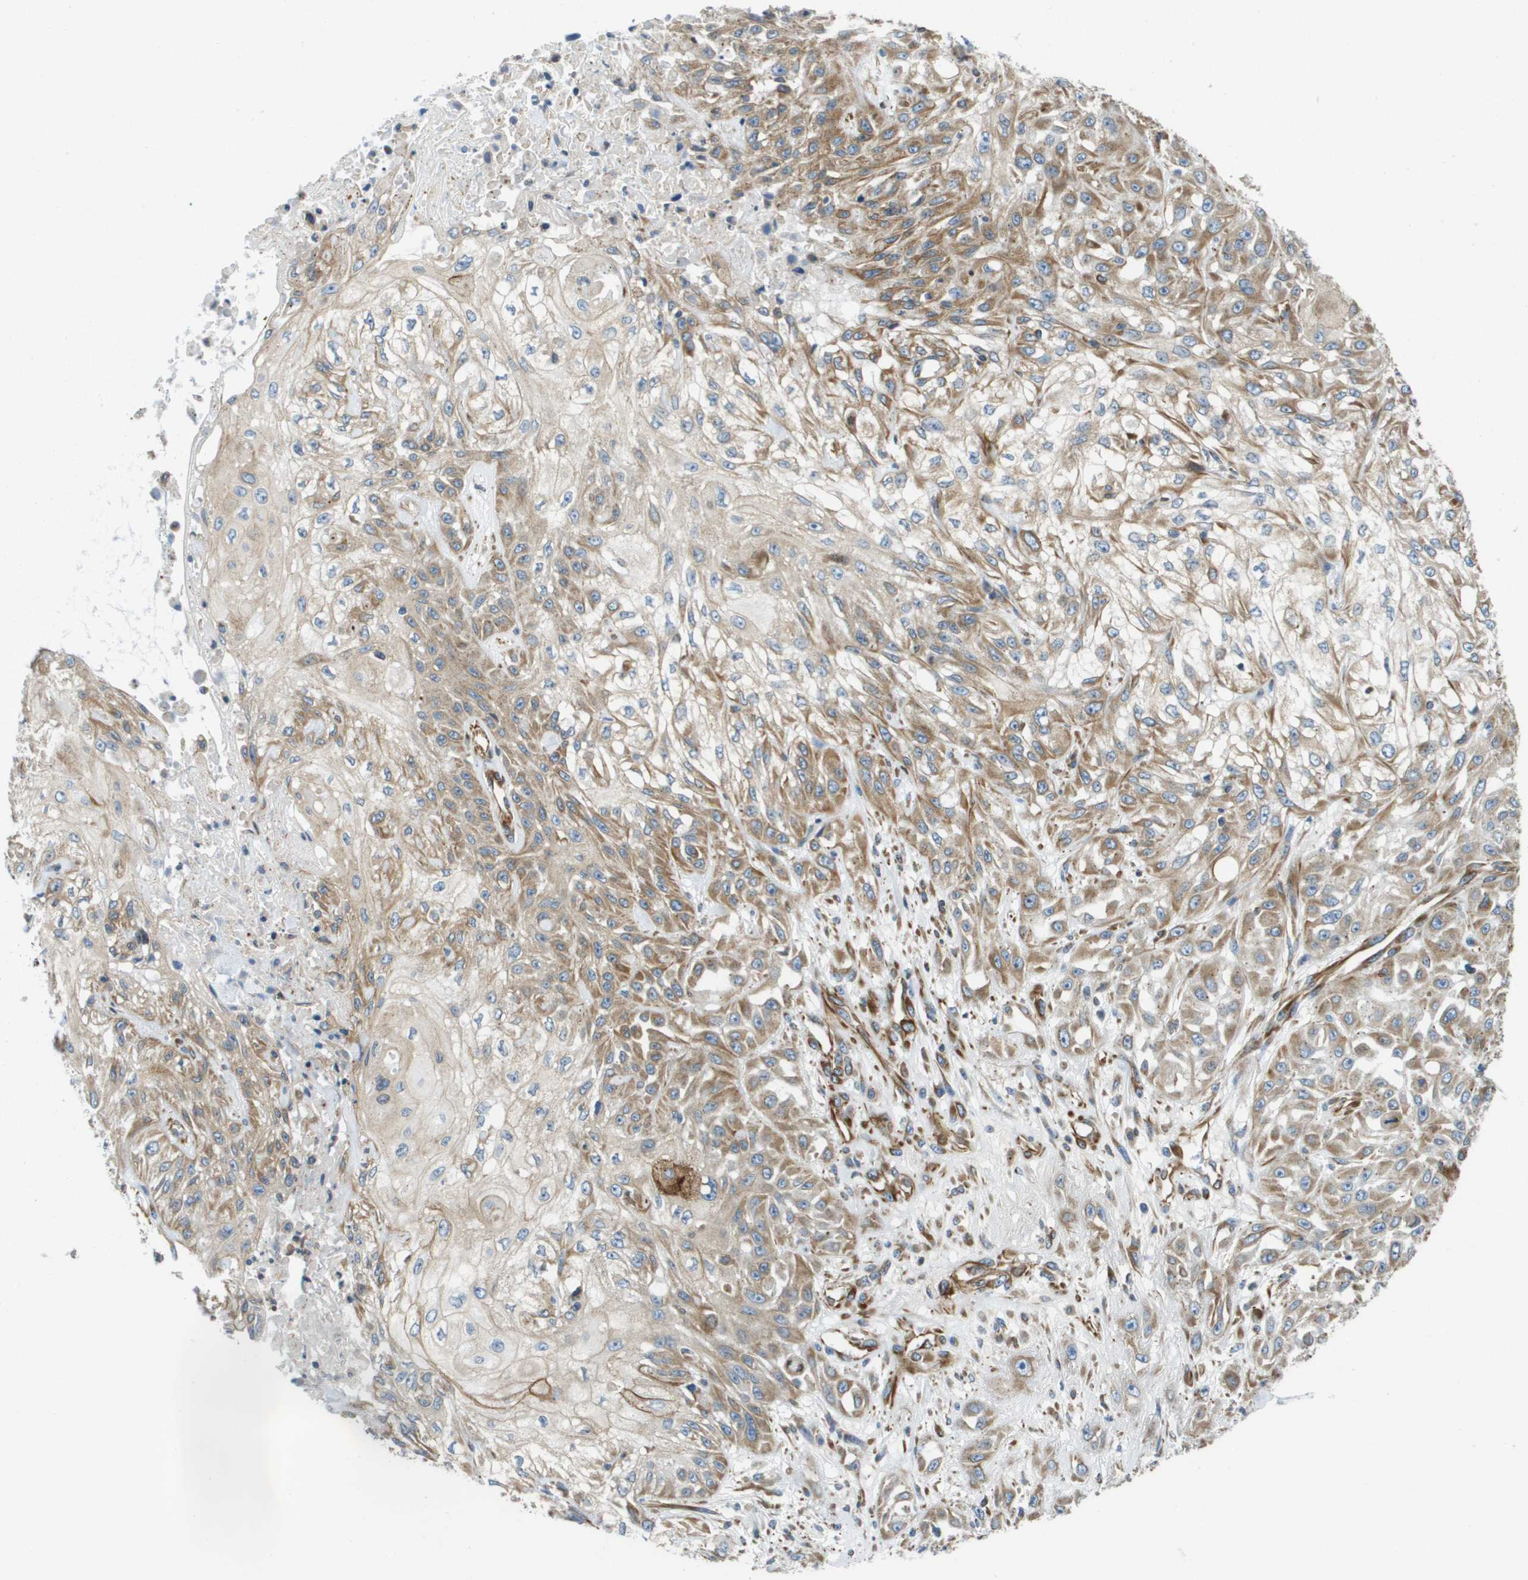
{"staining": {"intensity": "moderate", "quantity": ">75%", "location": "cytoplasmic/membranous"}, "tissue": "skin cancer", "cell_type": "Tumor cells", "image_type": "cancer", "snomed": [{"axis": "morphology", "description": "Squamous cell carcinoma, NOS"}, {"axis": "morphology", "description": "Squamous cell carcinoma, metastatic, NOS"}, {"axis": "topography", "description": "Skin"}, {"axis": "topography", "description": "Lymph node"}], "caption": "A medium amount of moderate cytoplasmic/membranous staining is appreciated in approximately >75% of tumor cells in skin squamous cell carcinoma tissue.", "gene": "HSD17B12", "patient": {"sex": "male", "age": 75}}